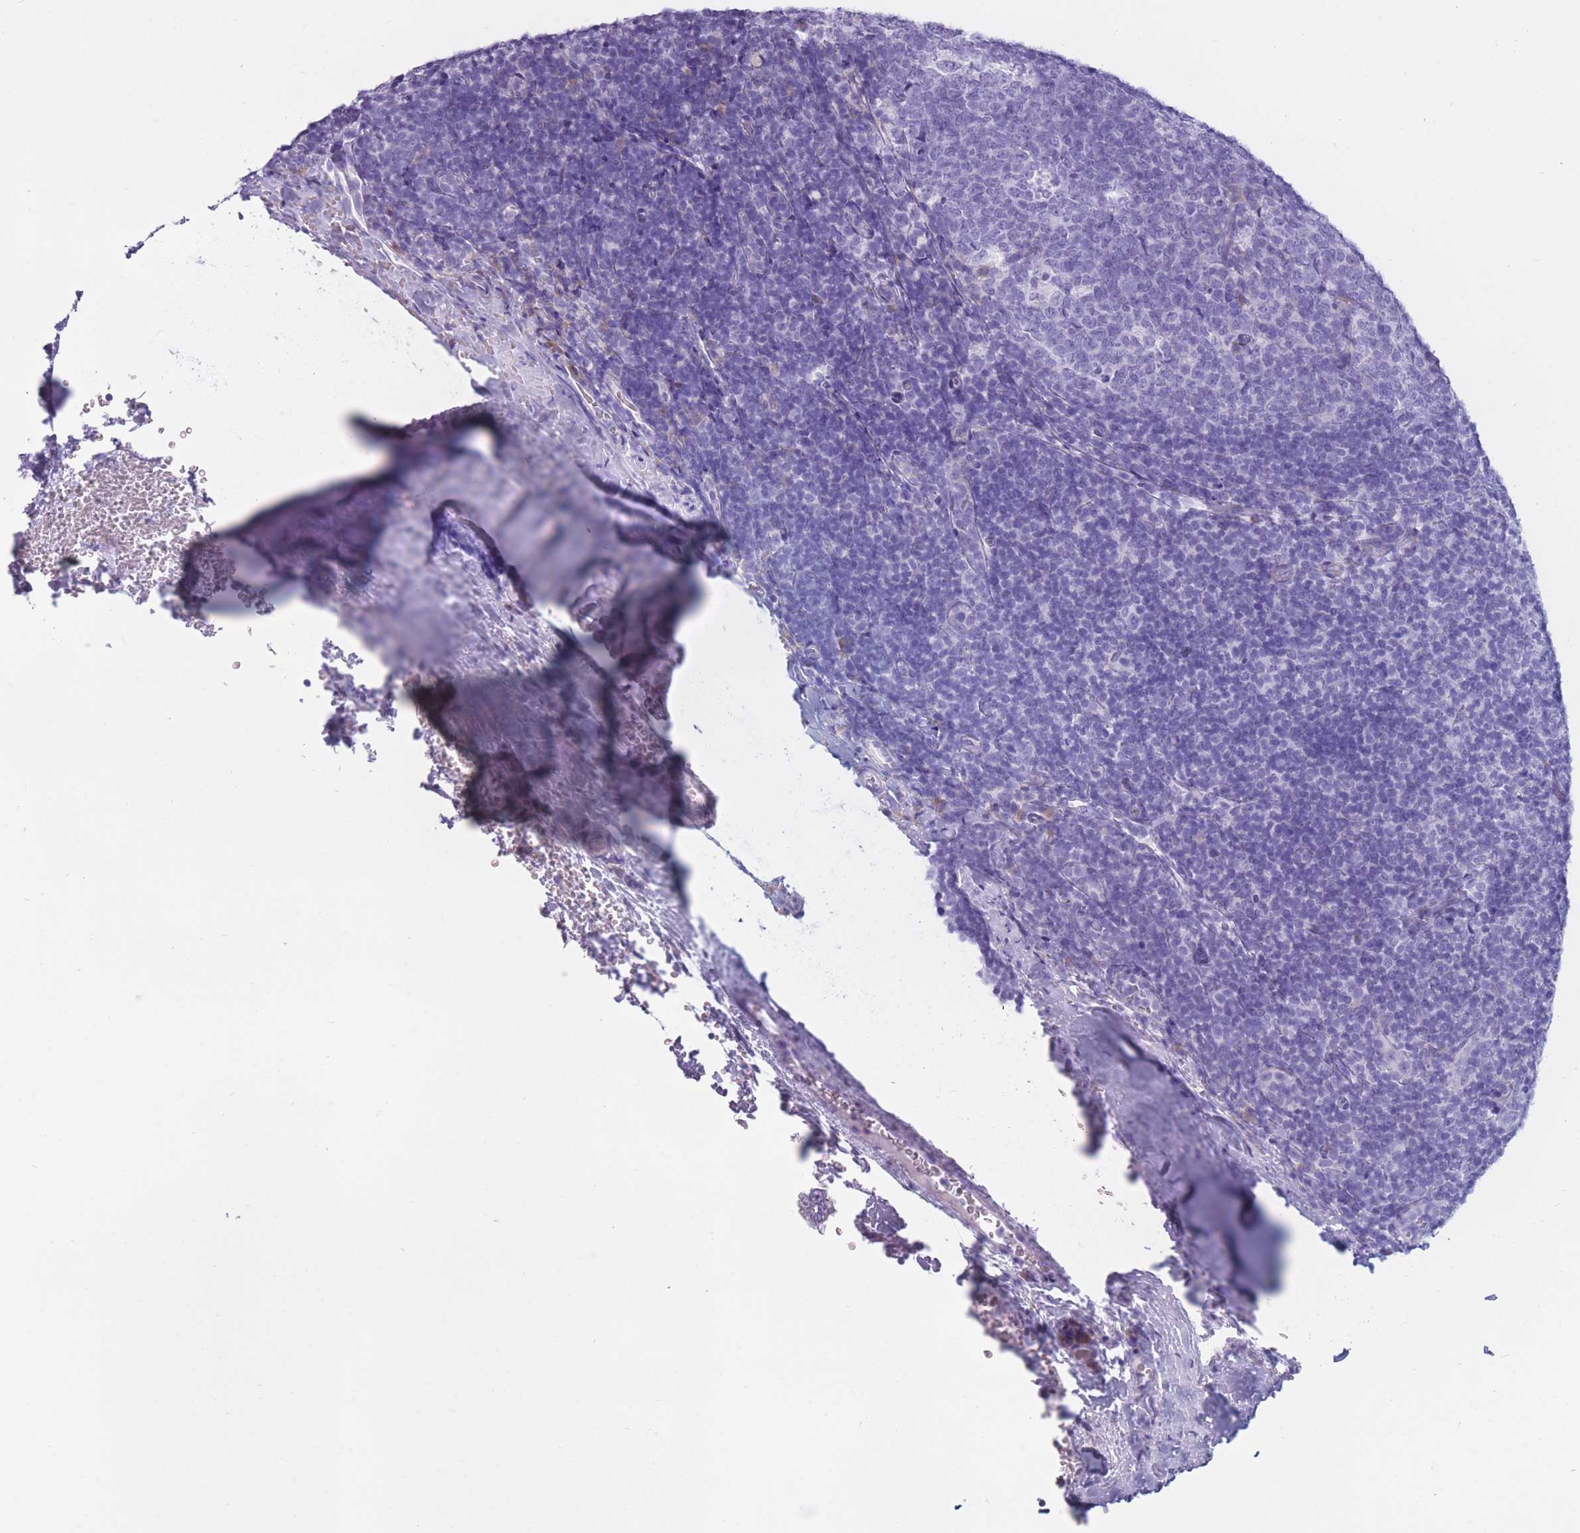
{"staining": {"intensity": "negative", "quantity": "none", "location": "none"}, "tissue": "tonsil", "cell_type": "Germinal center cells", "image_type": "normal", "snomed": [{"axis": "morphology", "description": "Normal tissue, NOS"}, {"axis": "topography", "description": "Tonsil"}], "caption": "An immunohistochemistry histopathology image of normal tonsil is shown. There is no staining in germinal center cells of tonsil.", "gene": "COL27A1", "patient": {"sex": "male", "age": 17}}